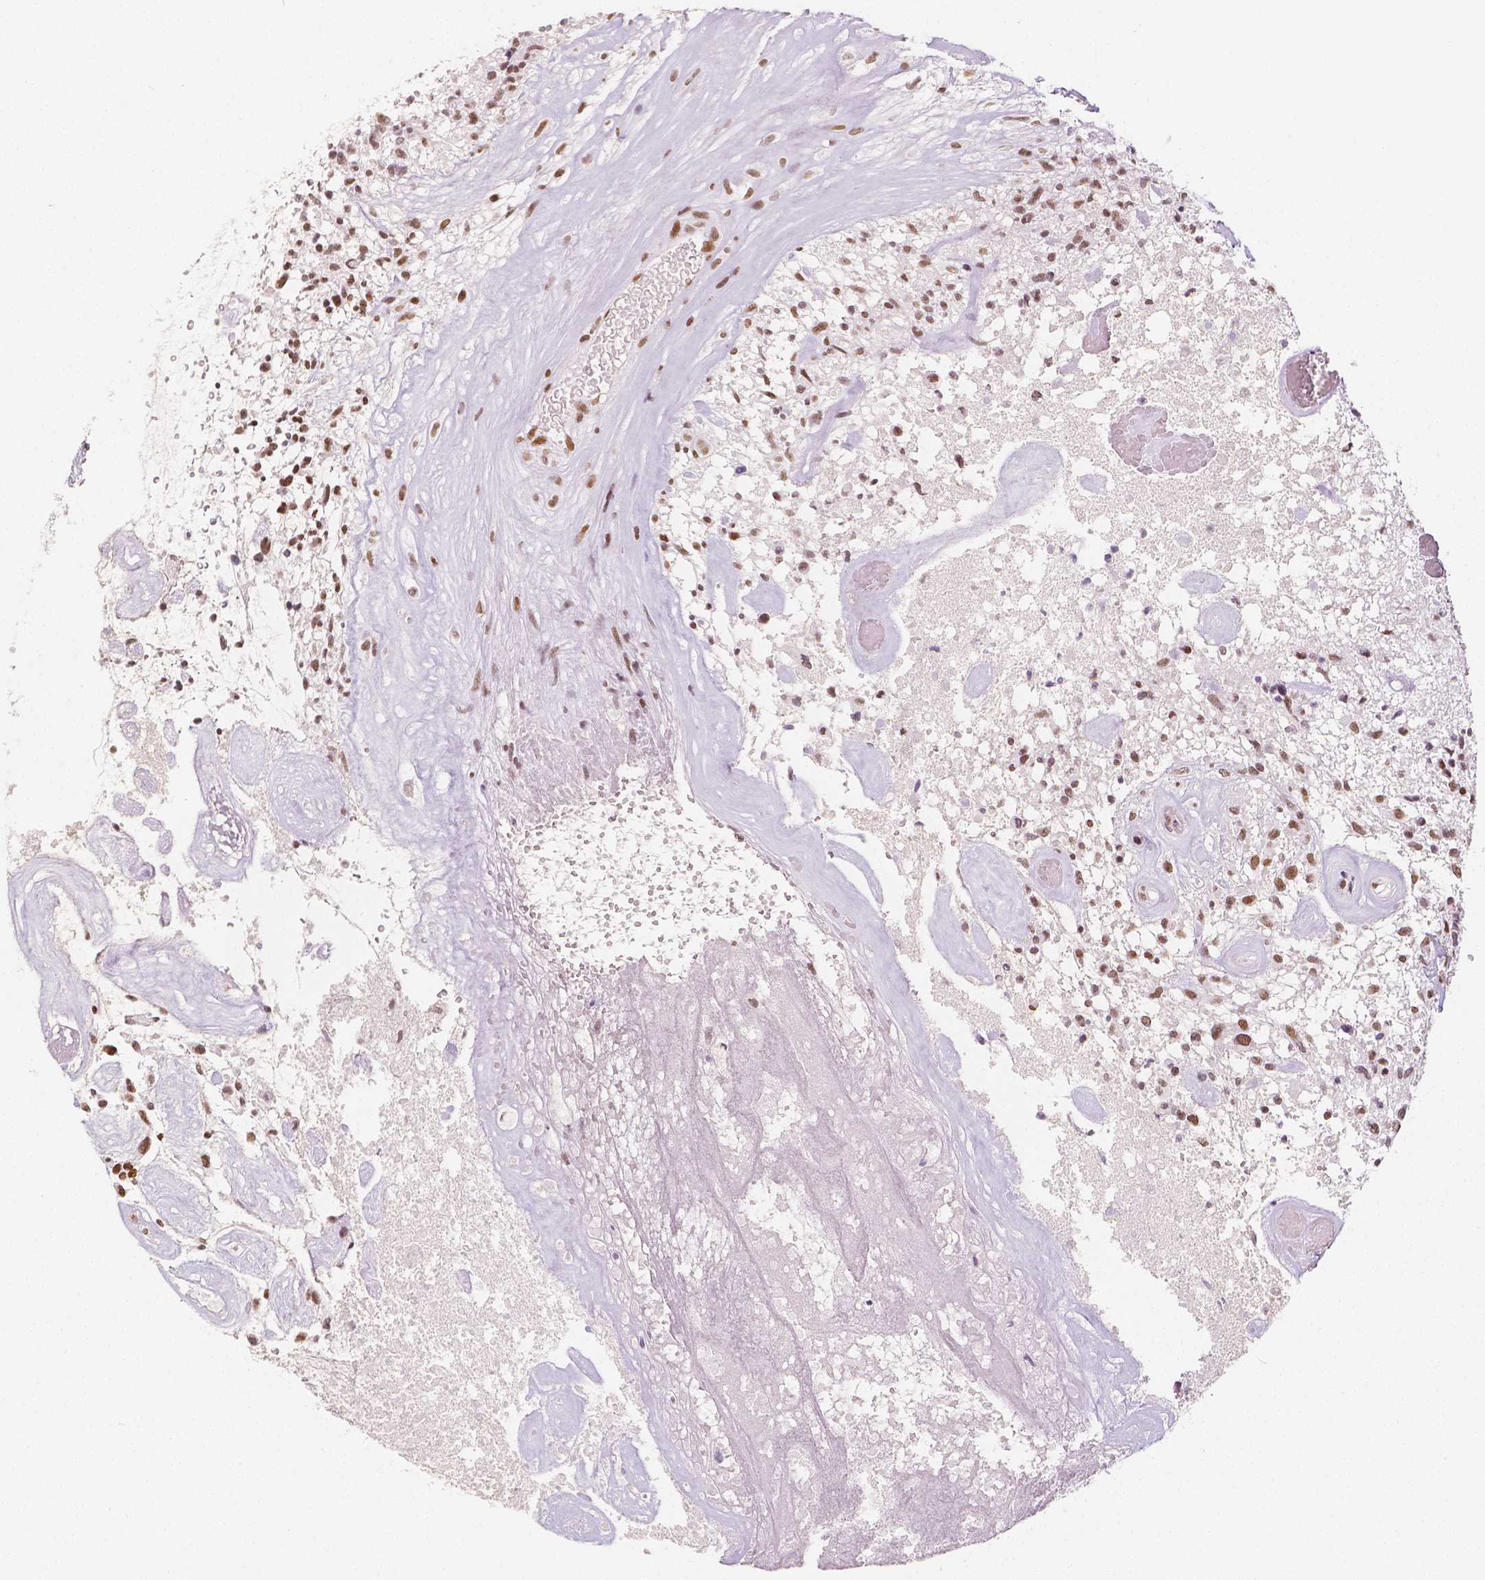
{"staining": {"intensity": "moderate", "quantity": ">75%", "location": "nuclear"}, "tissue": "glioma", "cell_type": "Tumor cells", "image_type": "cancer", "snomed": [{"axis": "morphology", "description": "Glioma, malignant, High grade"}, {"axis": "topography", "description": "Brain"}], "caption": "Brown immunohistochemical staining in malignant high-grade glioma shows moderate nuclear positivity in approximately >75% of tumor cells.", "gene": "HDAC1", "patient": {"sex": "male", "age": 75}}